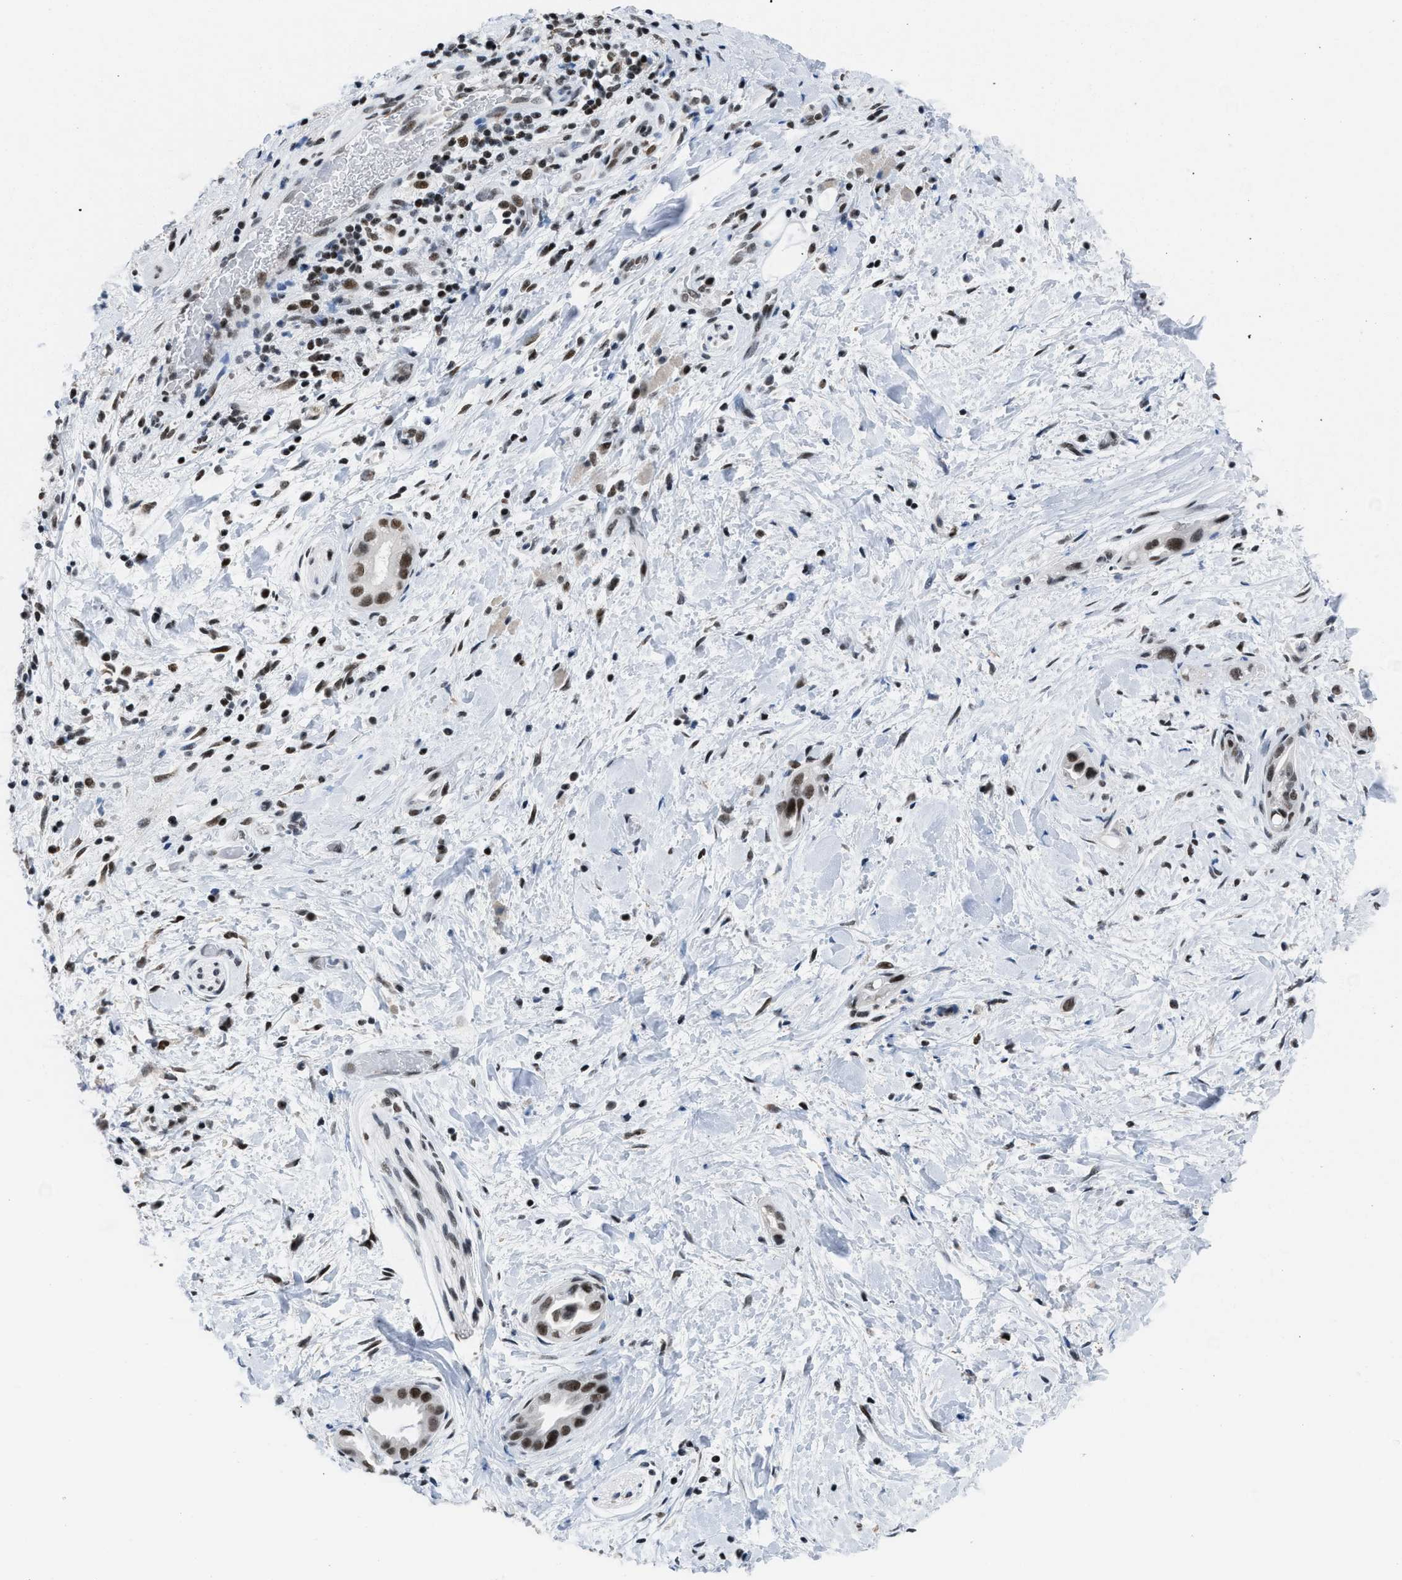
{"staining": {"intensity": "moderate", "quantity": ">75%", "location": "nuclear"}, "tissue": "pancreatic cancer", "cell_type": "Tumor cells", "image_type": "cancer", "snomed": [{"axis": "morphology", "description": "Adenocarcinoma, NOS"}, {"axis": "topography", "description": "Pancreas"}], "caption": "This micrograph demonstrates immunohistochemistry (IHC) staining of pancreatic cancer (adenocarcinoma), with medium moderate nuclear positivity in about >75% of tumor cells.", "gene": "TERF2IP", "patient": {"sex": "male", "age": 55}}